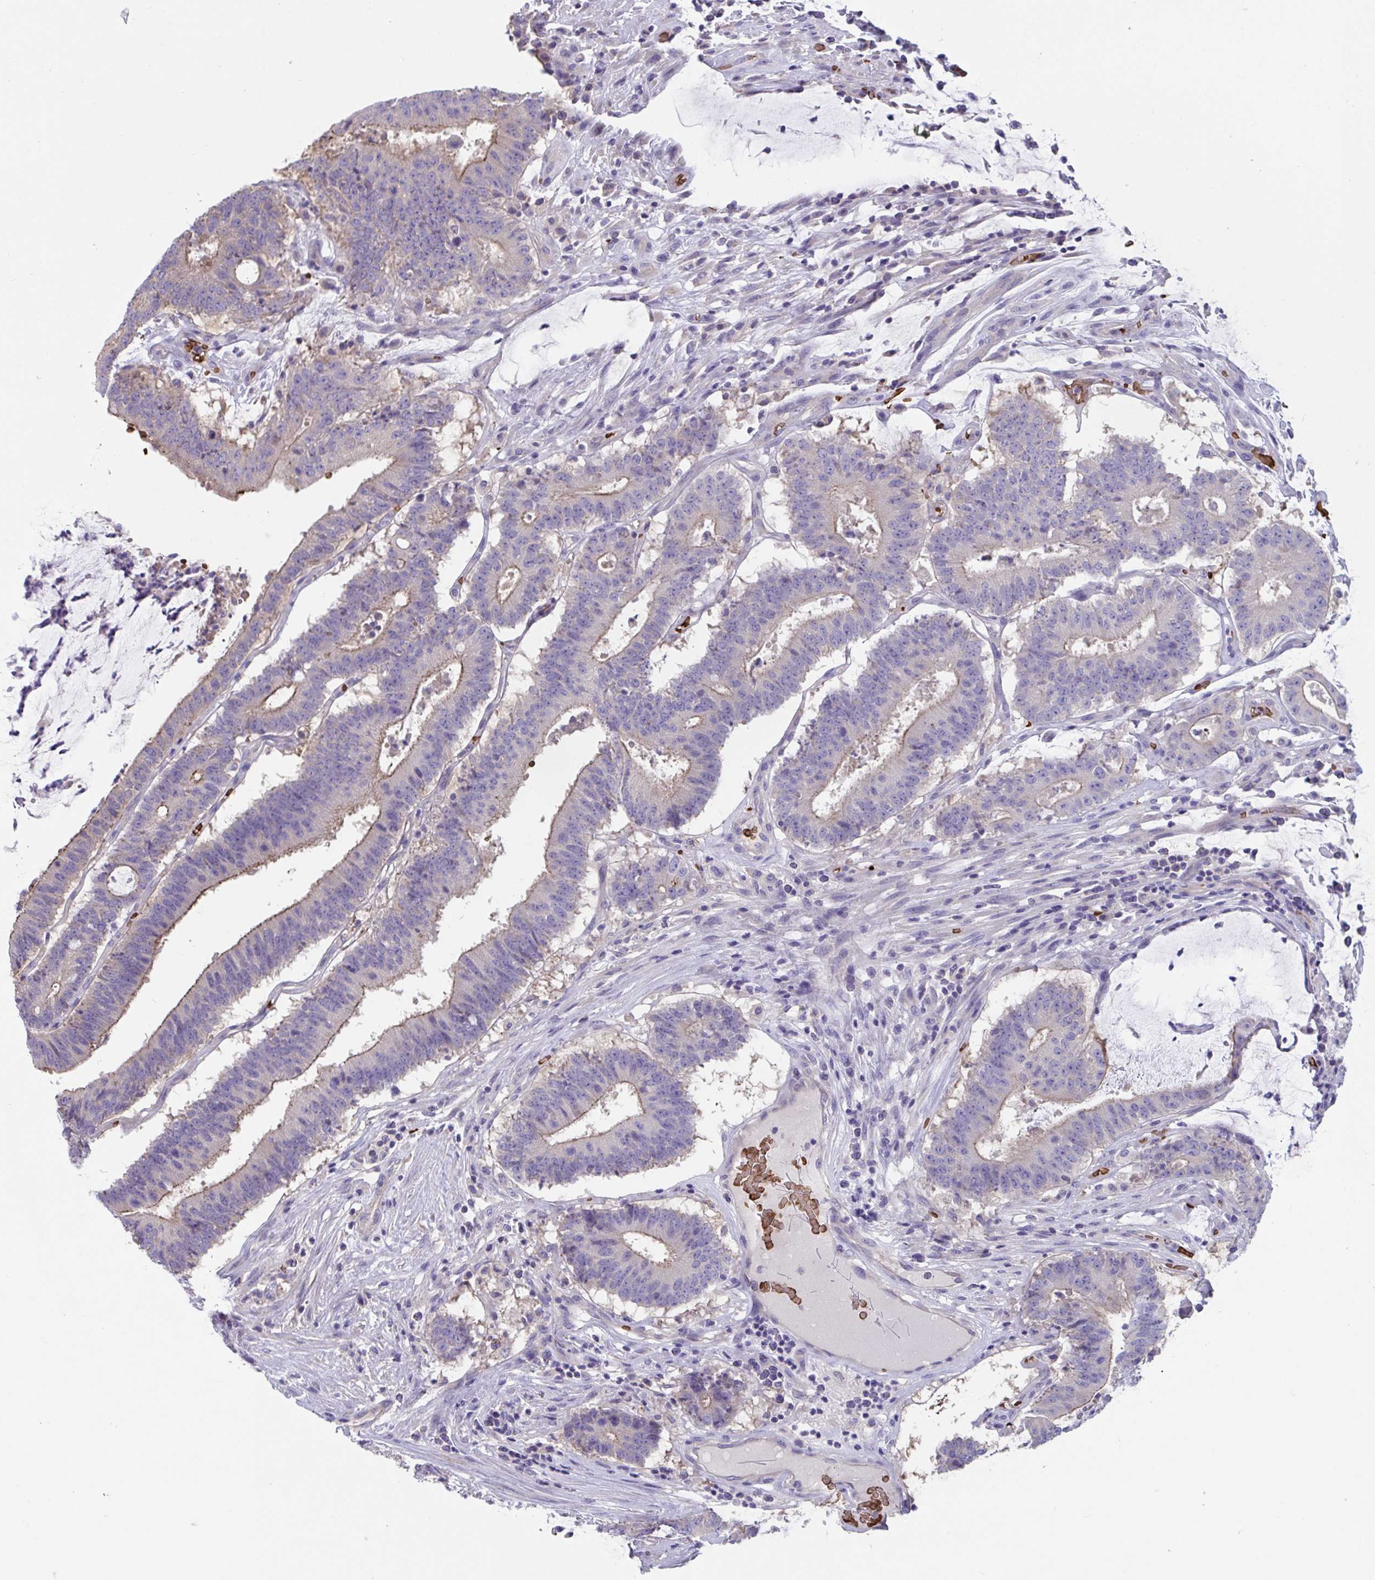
{"staining": {"intensity": "moderate", "quantity": "<25%", "location": "cytoplasmic/membranous"}, "tissue": "colorectal cancer", "cell_type": "Tumor cells", "image_type": "cancer", "snomed": [{"axis": "morphology", "description": "Adenocarcinoma, NOS"}, {"axis": "topography", "description": "Colon"}], "caption": "This is a photomicrograph of IHC staining of colorectal adenocarcinoma, which shows moderate staining in the cytoplasmic/membranous of tumor cells.", "gene": "TTC30B", "patient": {"sex": "female", "age": 43}}